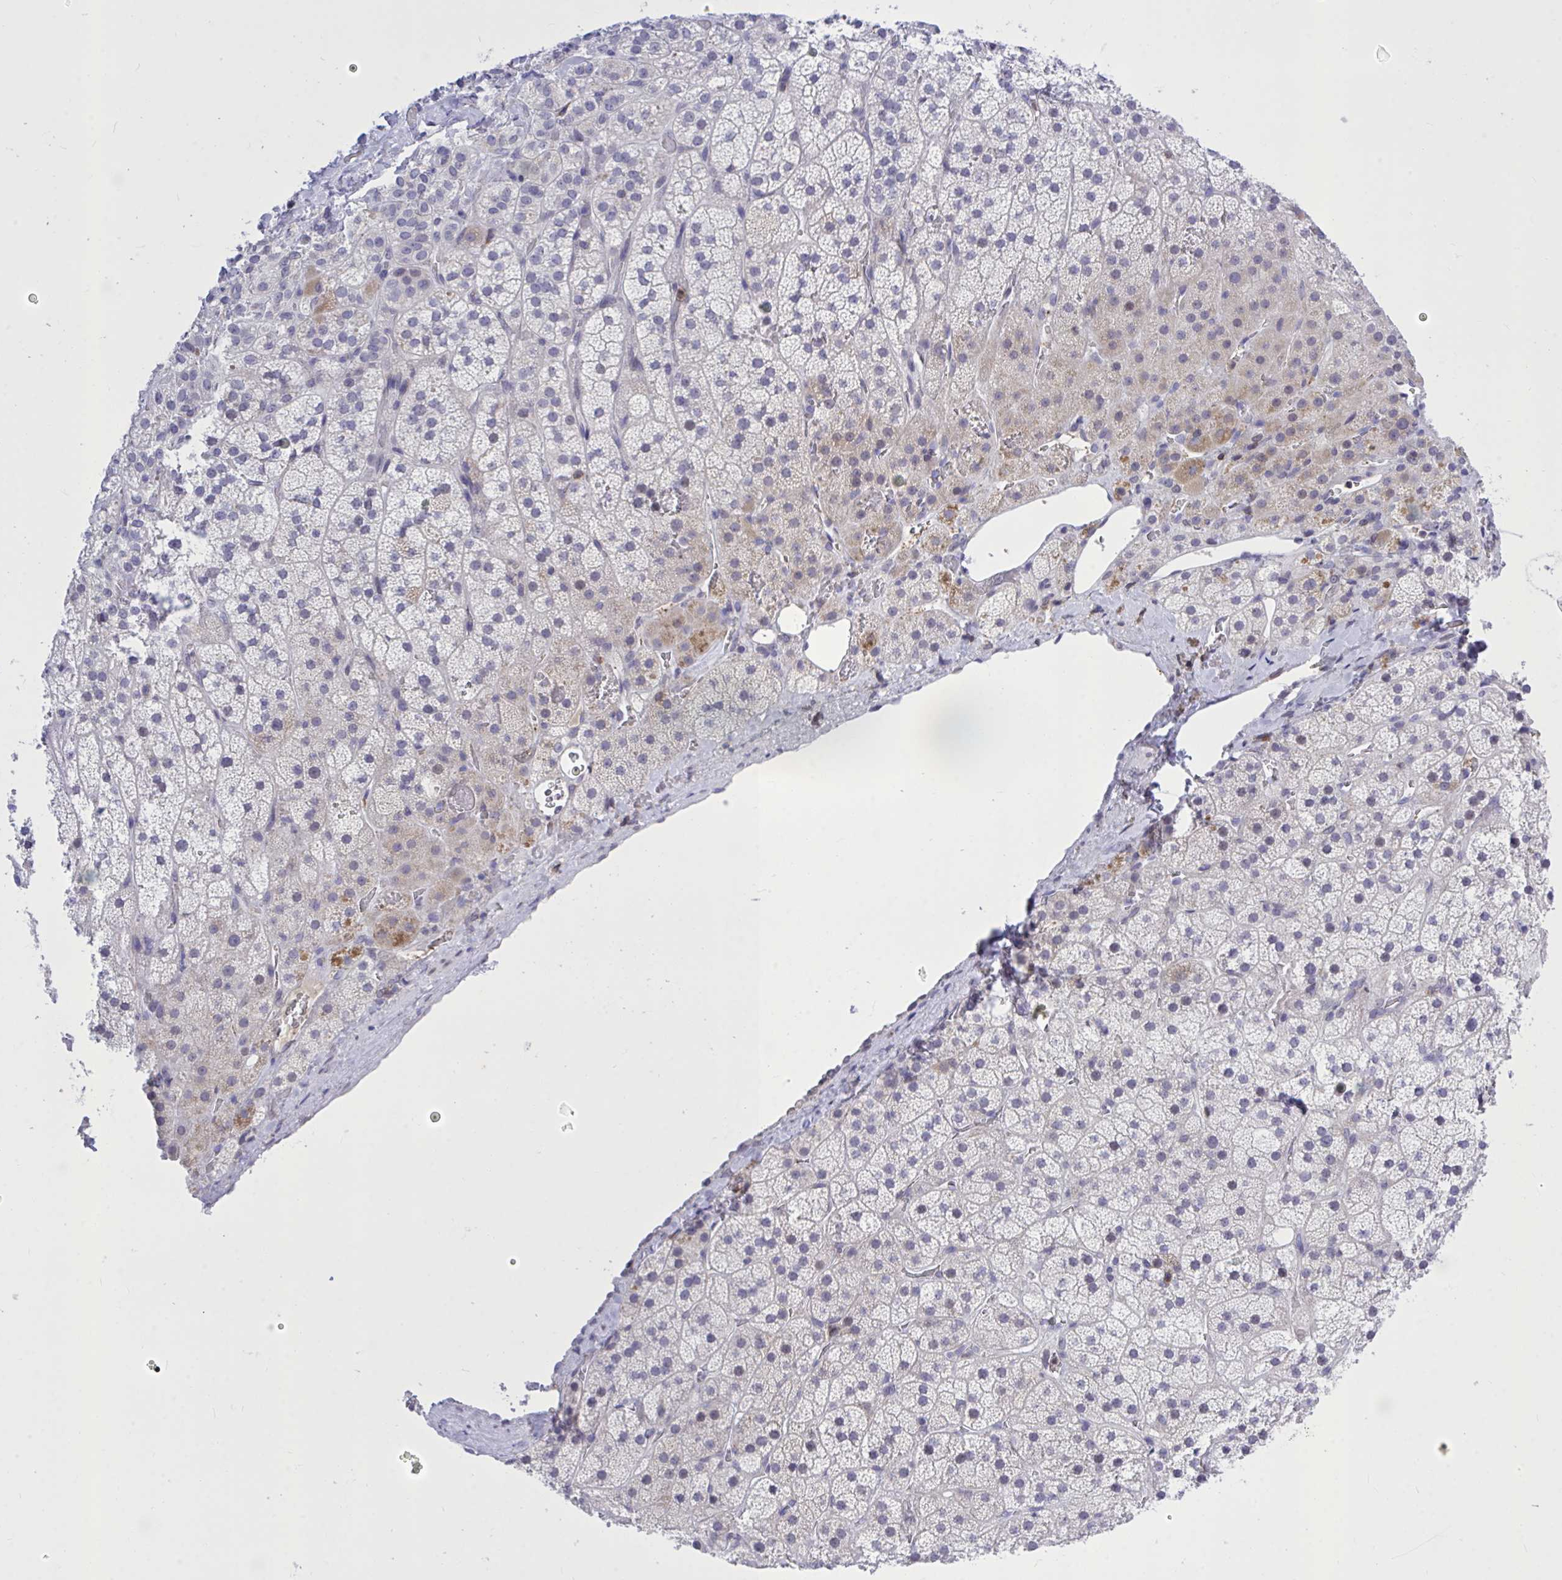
{"staining": {"intensity": "moderate", "quantity": "<25%", "location": "cytoplasmic/membranous,nuclear"}, "tissue": "adrenal gland", "cell_type": "Glandular cells", "image_type": "normal", "snomed": [{"axis": "morphology", "description": "Normal tissue, NOS"}, {"axis": "topography", "description": "Adrenal gland"}], "caption": "IHC of benign adrenal gland displays low levels of moderate cytoplasmic/membranous,nuclear expression in about <25% of glandular cells. The staining is performed using DAB (3,3'-diaminobenzidine) brown chromogen to label protein expression. The nuclei are counter-stained blue using hematoxylin.", "gene": "CXCL8", "patient": {"sex": "male", "age": 57}}